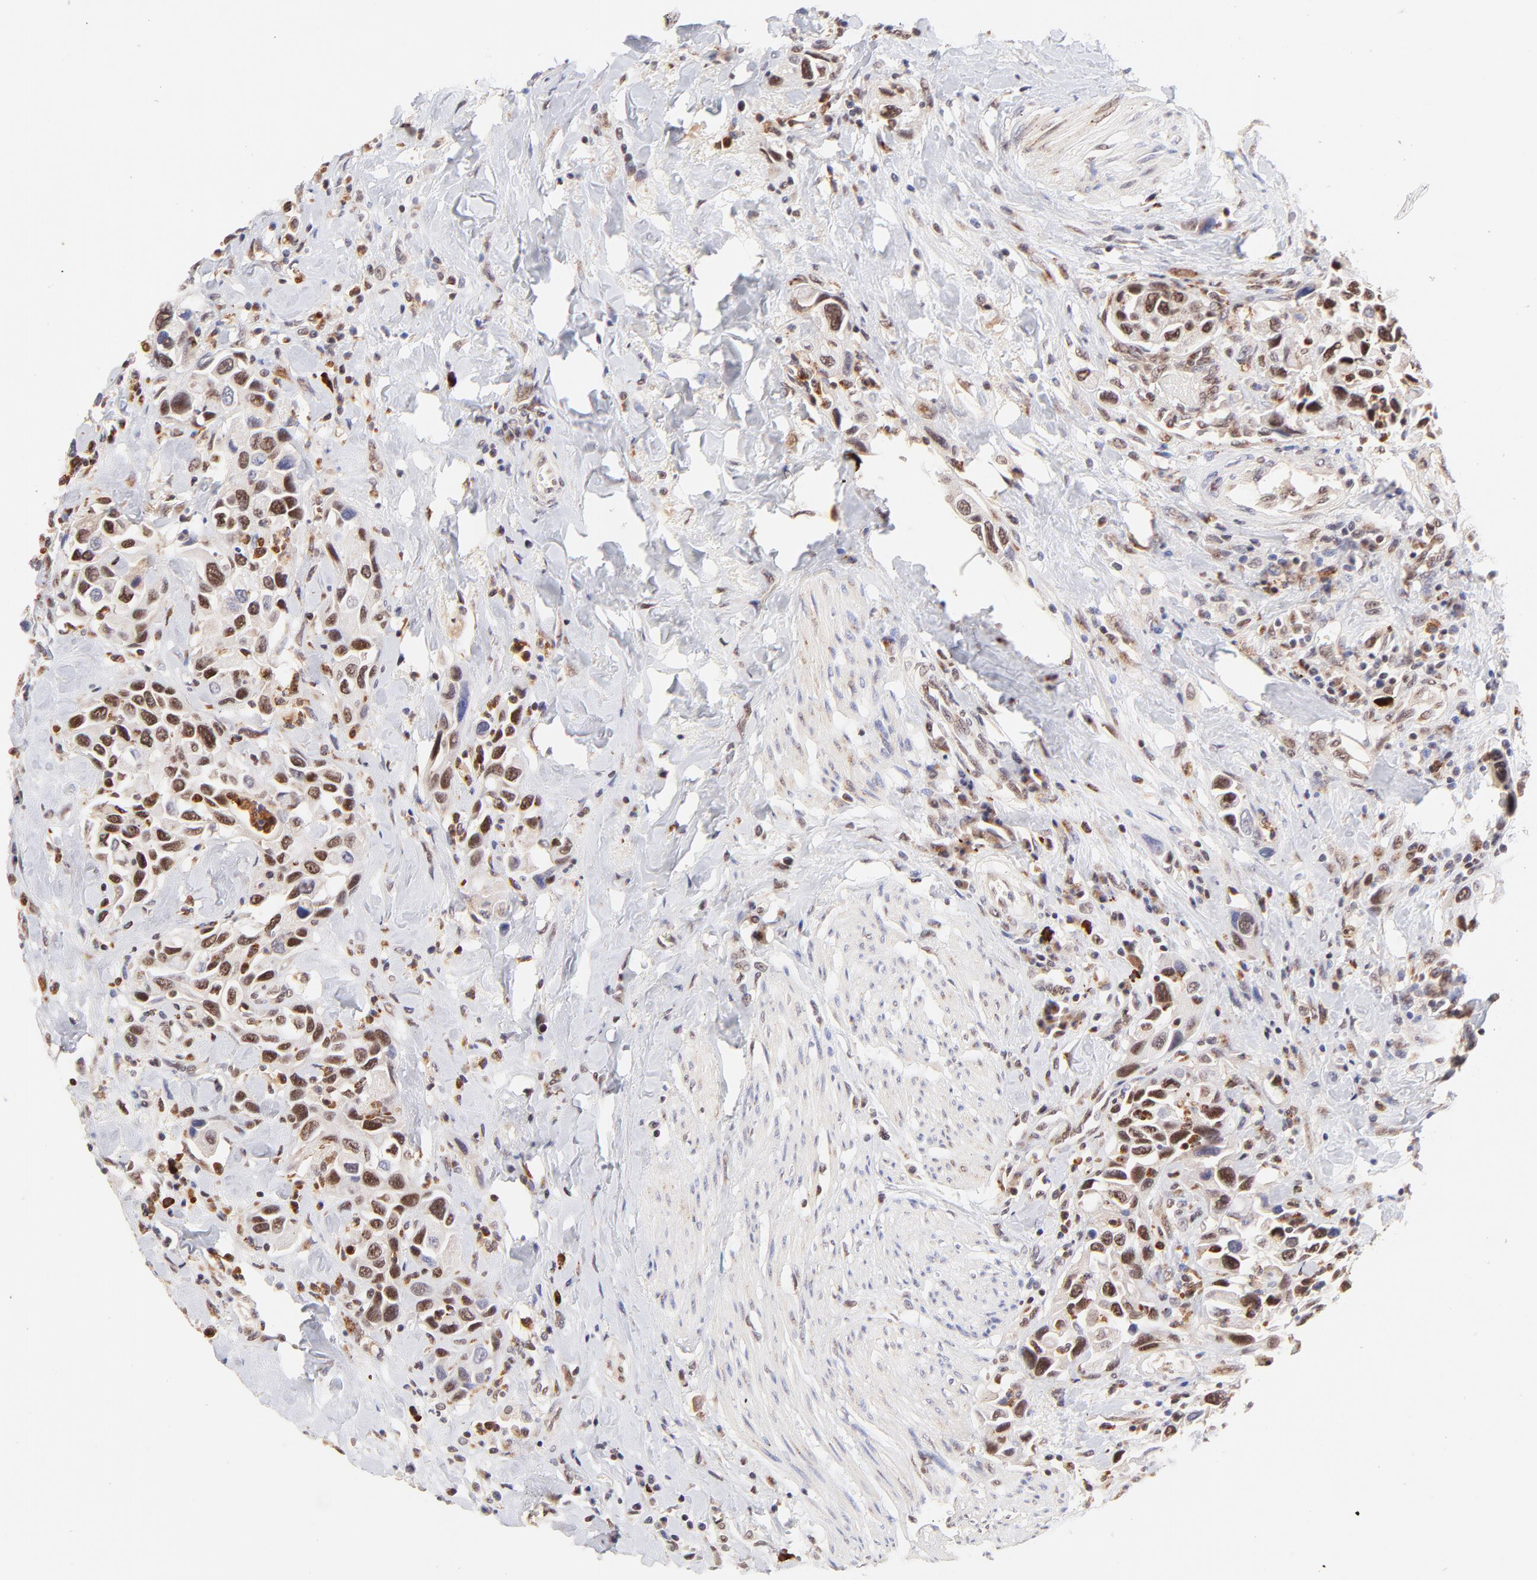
{"staining": {"intensity": "moderate", "quantity": ">75%", "location": "nuclear"}, "tissue": "urothelial cancer", "cell_type": "Tumor cells", "image_type": "cancer", "snomed": [{"axis": "morphology", "description": "Urothelial carcinoma, High grade"}, {"axis": "topography", "description": "Urinary bladder"}], "caption": "A medium amount of moderate nuclear positivity is seen in approximately >75% of tumor cells in urothelial carcinoma (high-grade) tissue. (IHC, brightfield microscopy, high magnification).", "gene": "MED12", "patient": {"sex": "male", "age": 66}}